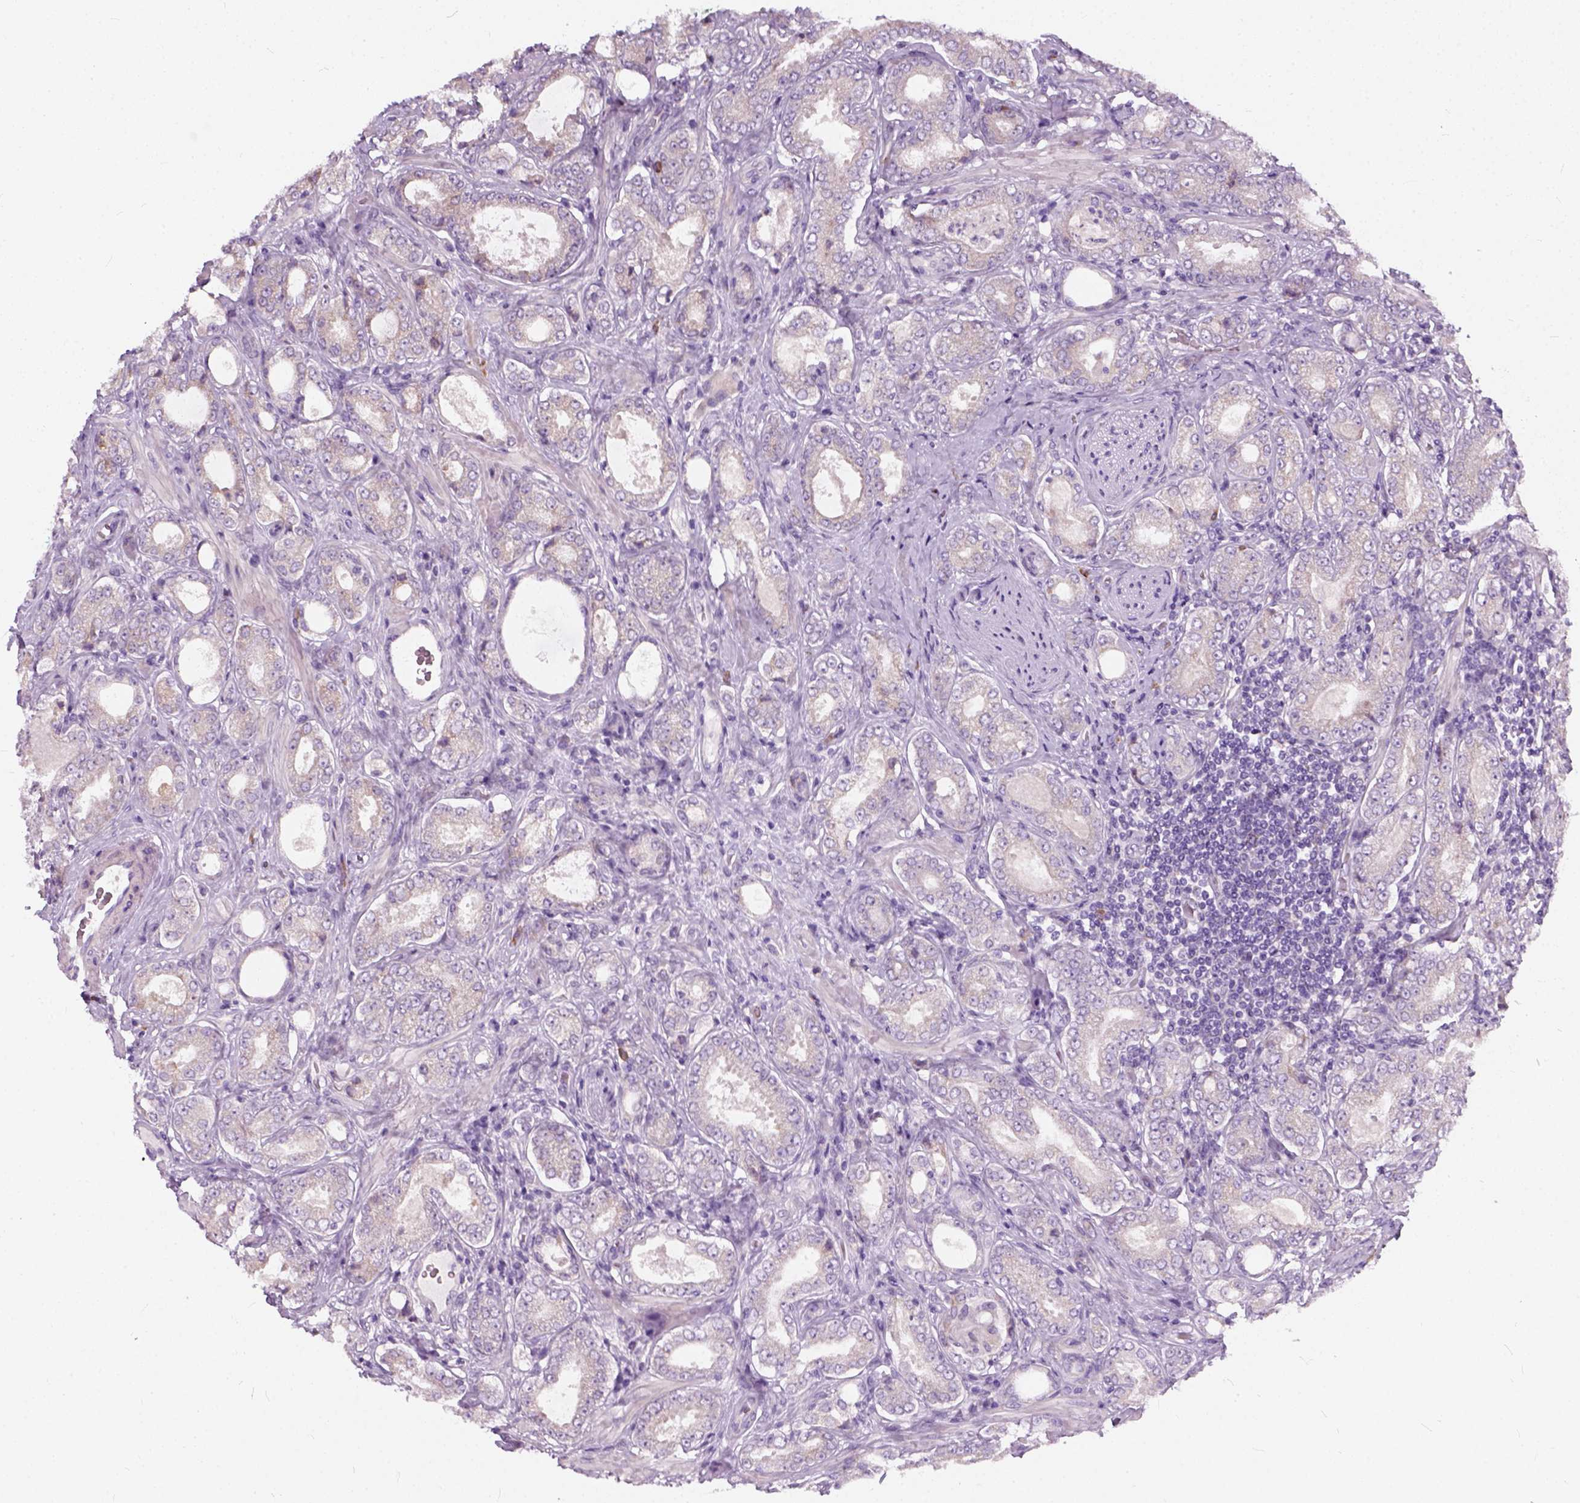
{"staining": {"intensity": "negative", "quantity": "none", "location": "none"}, "tissue": "prostate cancer", "cell_type": "Tumor cells", "image_type": "cancer", "snomed": [{"axis": "morphology", "description": "Adenocarcinoma, NOS"}, {"axis": "topography", "description": "Prostate"}], "caption": "High power microscopy histopathology image of an immunohistochemistry image of prostate adenocarcinoma, revealing no significant positivity in tumor cells.", "gene": "TRIM72", "patient": {"sex": "male", "age": 64}}